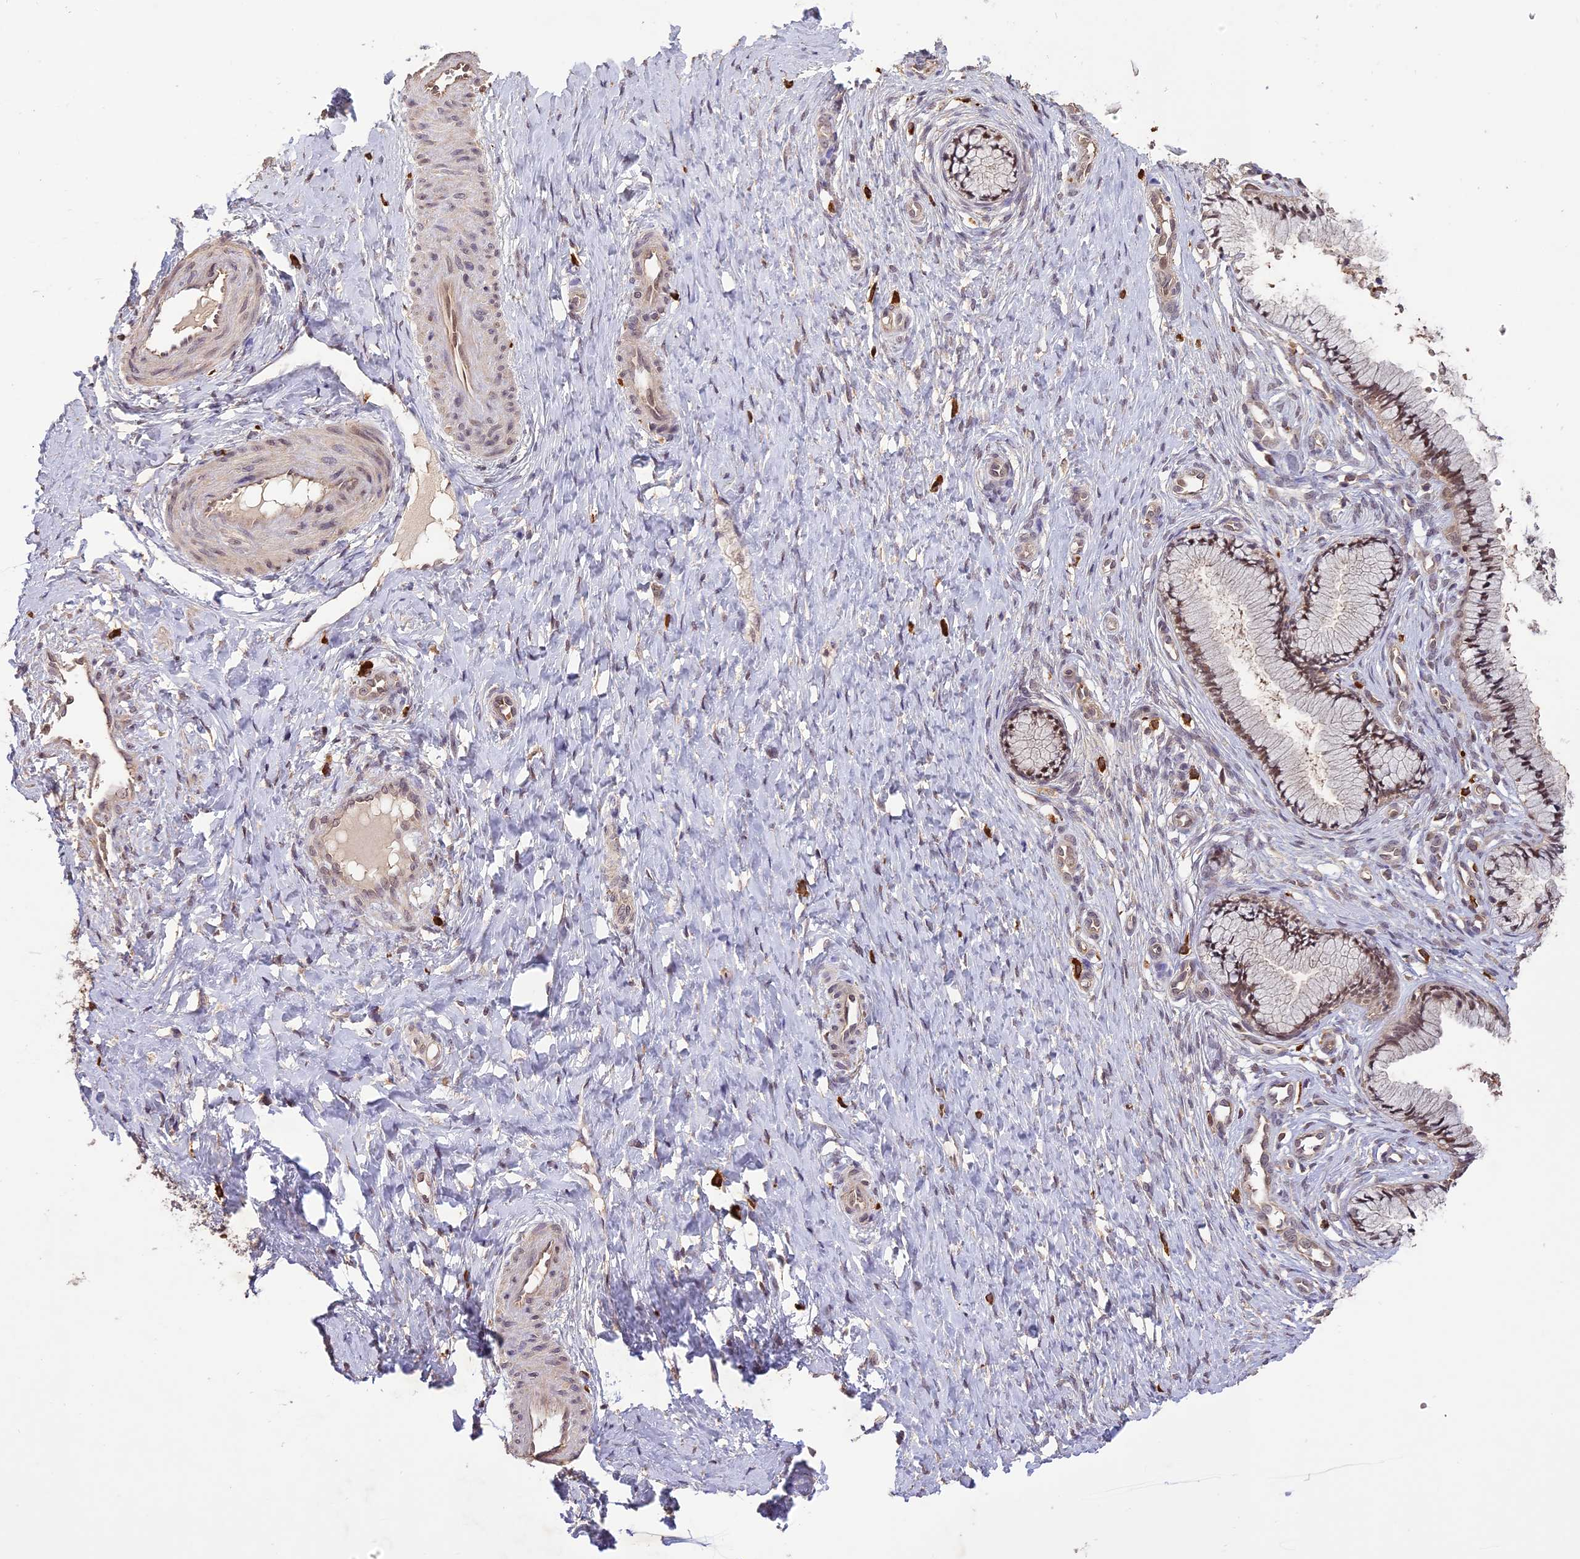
{"staining": {"intensity": "moderate", "quantity": ">75%", "location": "nuclear"}, "tissue": "cervix", "cell_type": "Glandular cells", "image_type": "normal", "snomed": [{"axis": "morphology", "description": "Normal tissue, NOS"}, {"axis": "topography", "description": "Cervix"}], "caption": "Protein expression analysis of normal cervix reveals moderate nuclear staining in approximately >75% of glandular cells.", "gene": "TIGD7", "patient": {"sex": "female", "age": 36}}